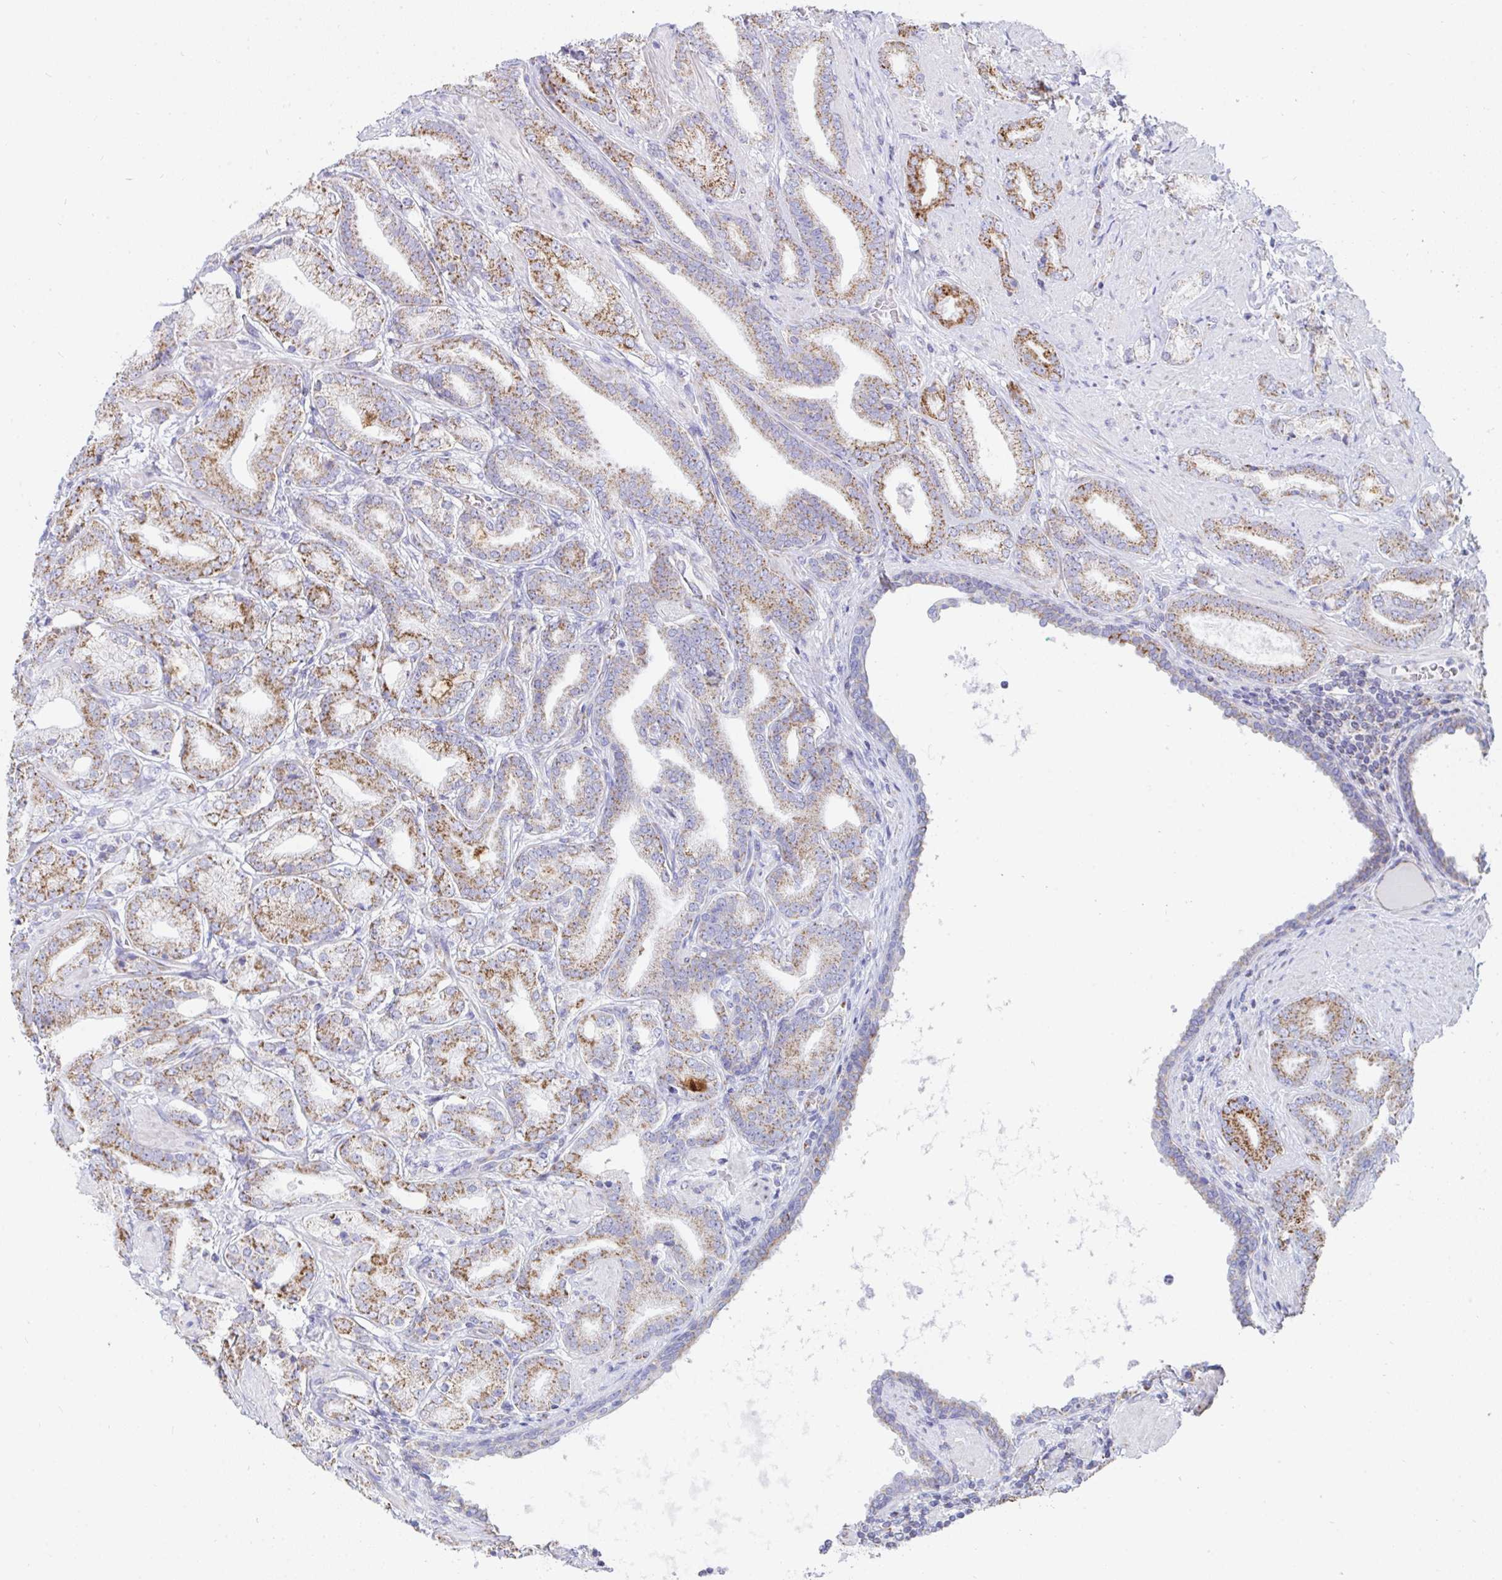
{"staining": {"intensity": "moderate", "quantity": ">75%", "location": "cytoplasmic/membranous"}, "tissue": "prostate cancer", "cell_type": "Tumor cells", "image_type": "cancer", "snomed": [{"axis": "morphology", "description": "Adenocarcinoma, High grade"}, {"axis": "topography", "description": "Prostate"}], "caption": "An image of prostate cancer stained for a protein reveals moderate cytoplasmic/membranous brown staining in tumor cells.", "gene": "AIFM1", "patient": {"sex": "male", "age": 56}}